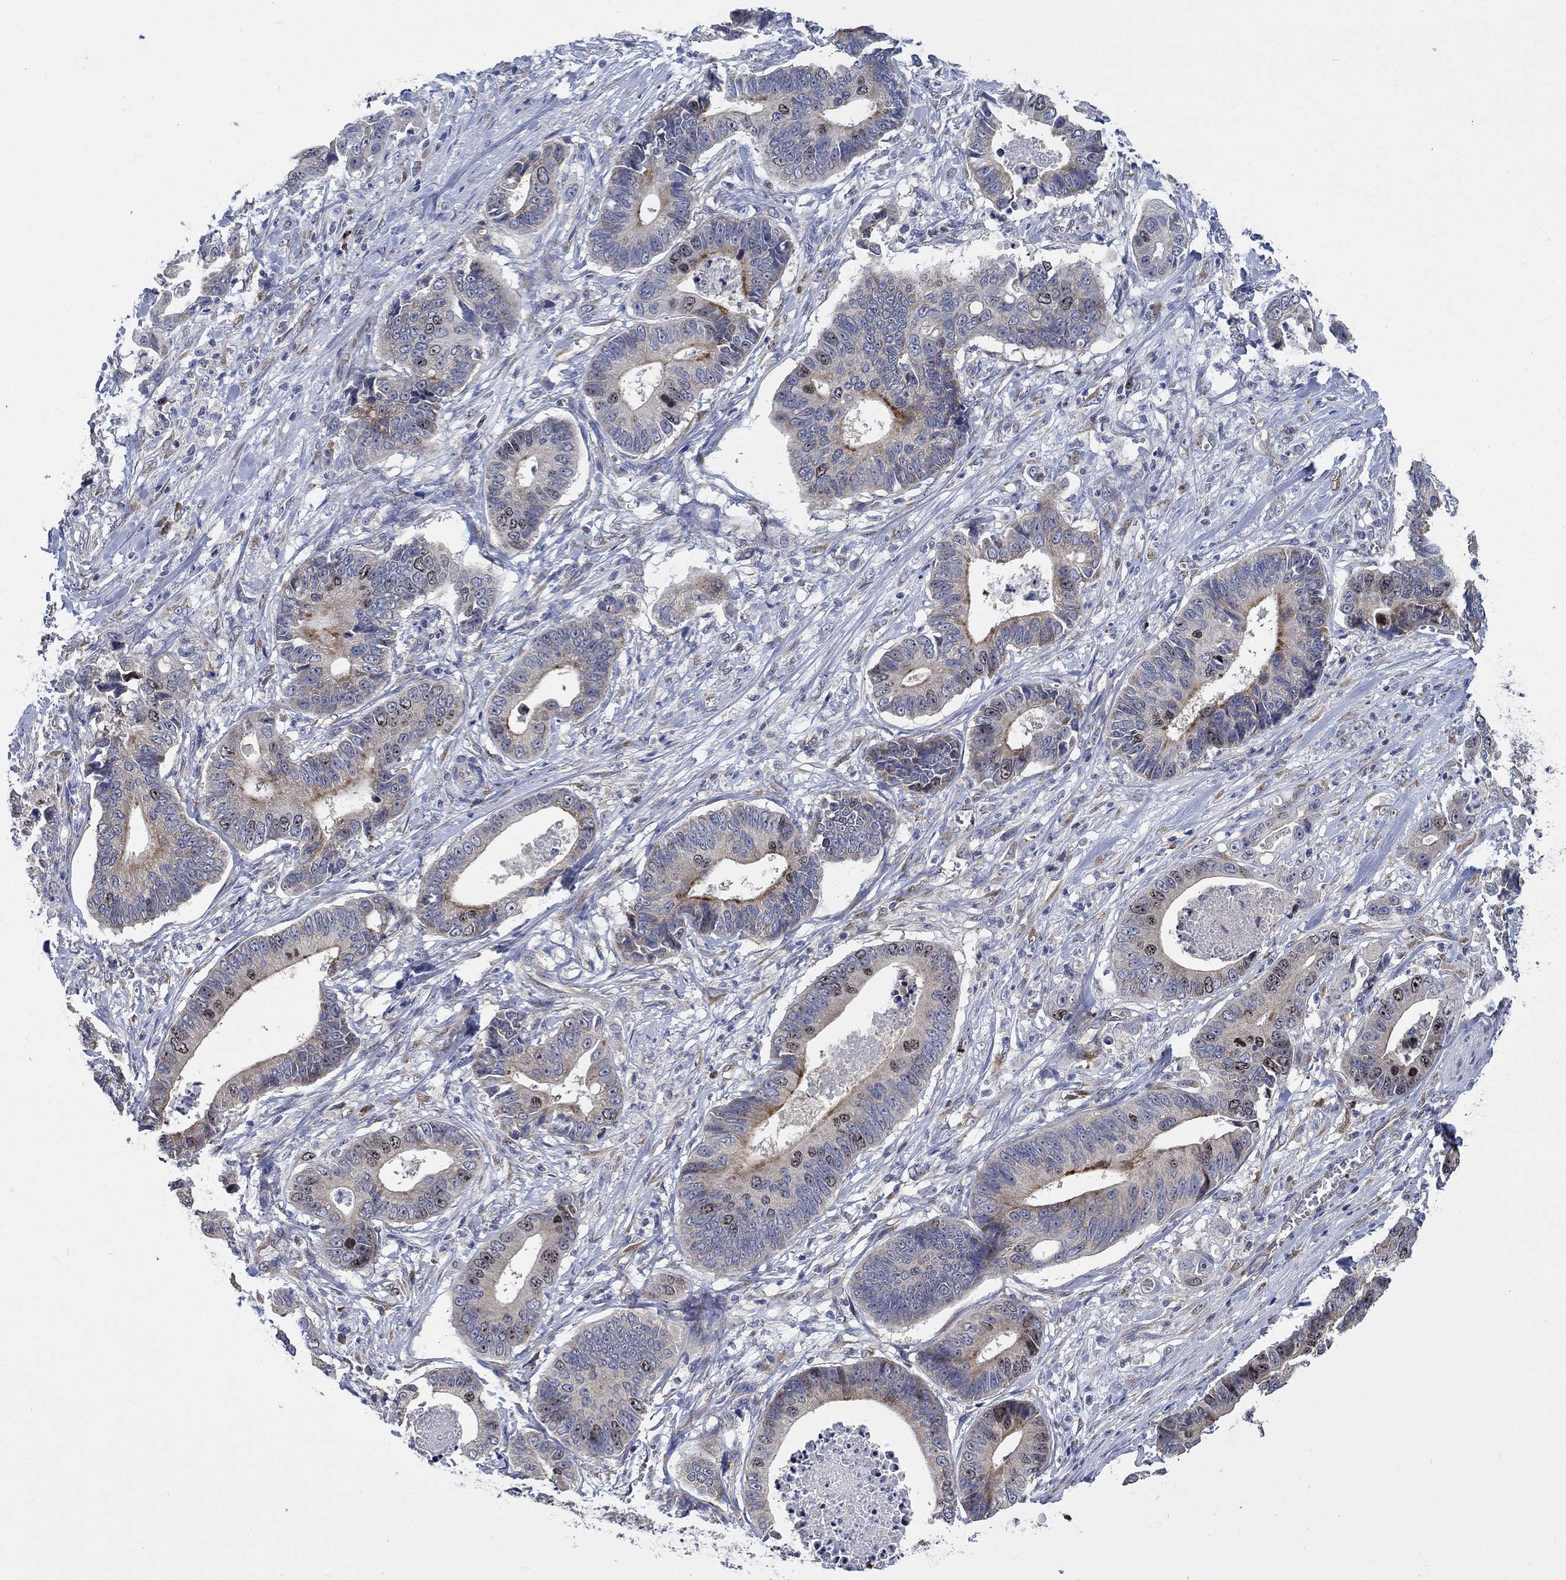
{"staining": {"intensity": "strong", "quantity": "<25%", "location": "nuclear"}, "tissue": "stomach cancer", "cell_type": "Tumor cells", "image_type": "cancer", "snomed": [{"axis": "morphology", "description": "Adenocarcinoma, NOS"}, {"axis": "topography", "description": "Stomach"}], "caption": "Brown immunohistochemical staining in human stomach adenocarcinoma reveals strong nuclear staining in about <25% of tumor cells.", "gene": "MMP24", "patient": {"sex": "male", "age": 84}}